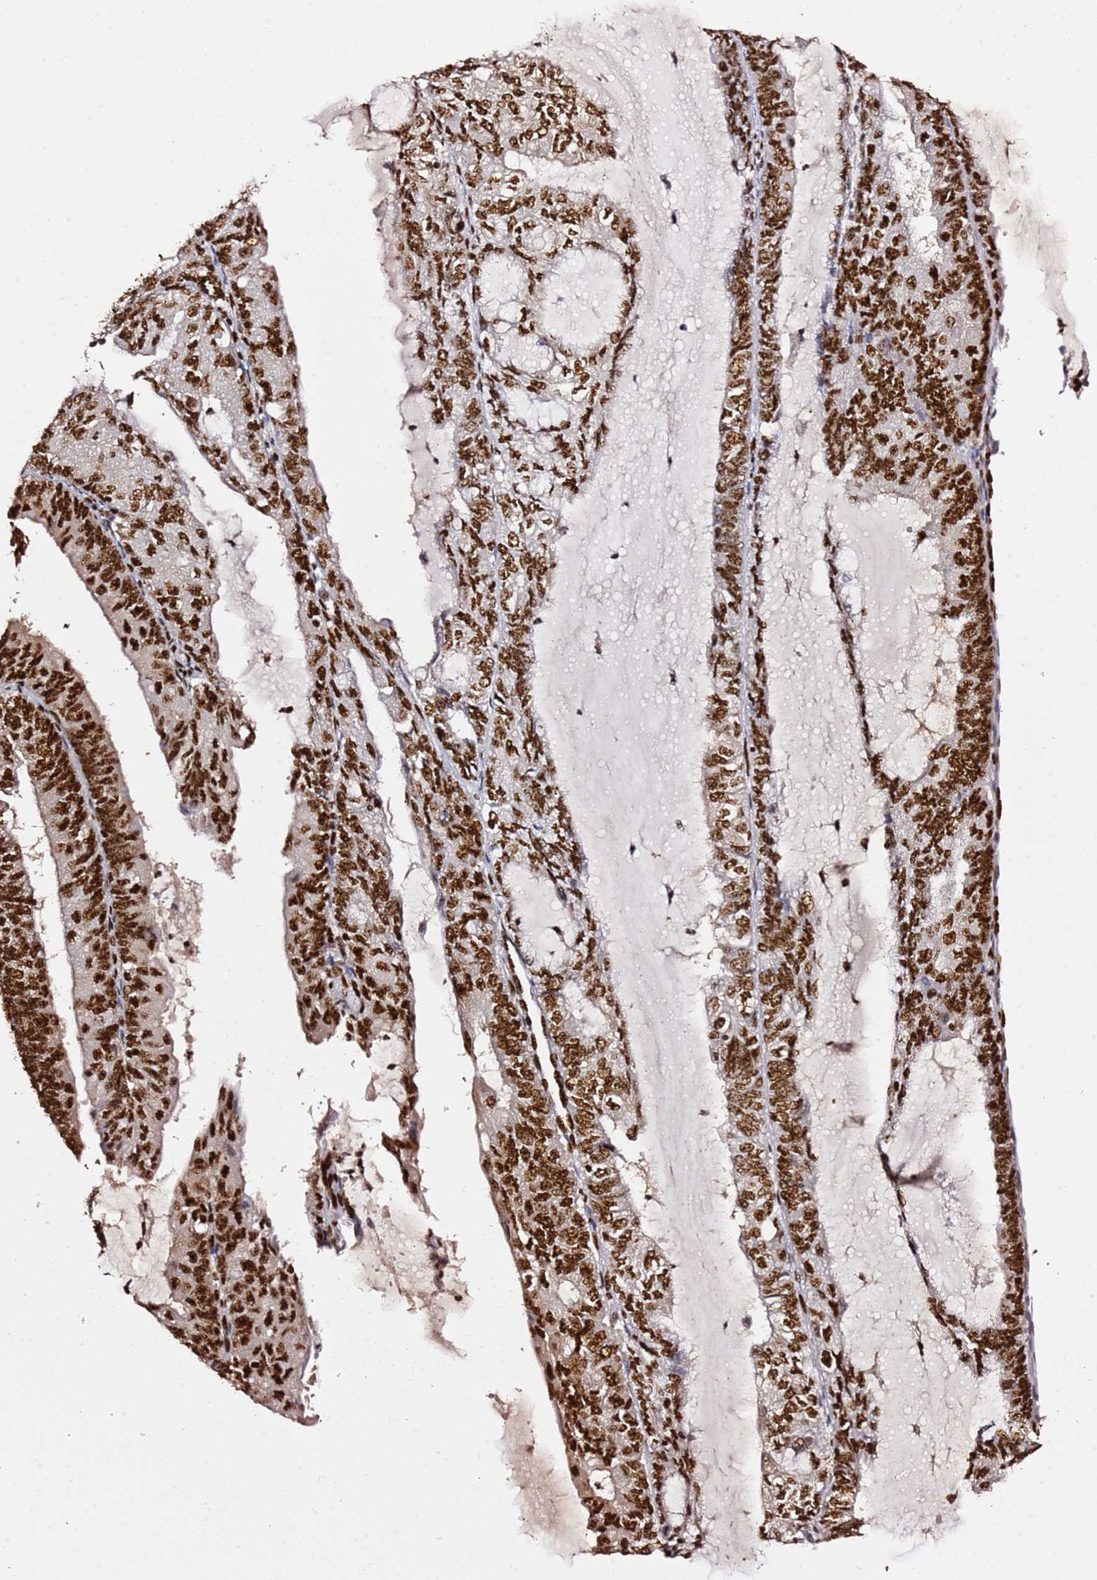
{"staining": {"intensity": "strong", "quantity": ">75%", "location": "nuclear"}, "tissue": "endometrial cancer", "cell_type": "Tumor cells", "image_type": "cancer", "snomed": [{"axis": "morphology", "description": "Adenocarcinoma, NOS"}, {"axis": "topography", "description": "Endometrium"}], "caption": "Tumor cells demonstrate high levels of strong nuclear positivity in approximately >75% of cells in endometrial cancer (adenocarcinoma).", "gene": "C6orf226", "patient": {"sex": "female", "age": 81}}